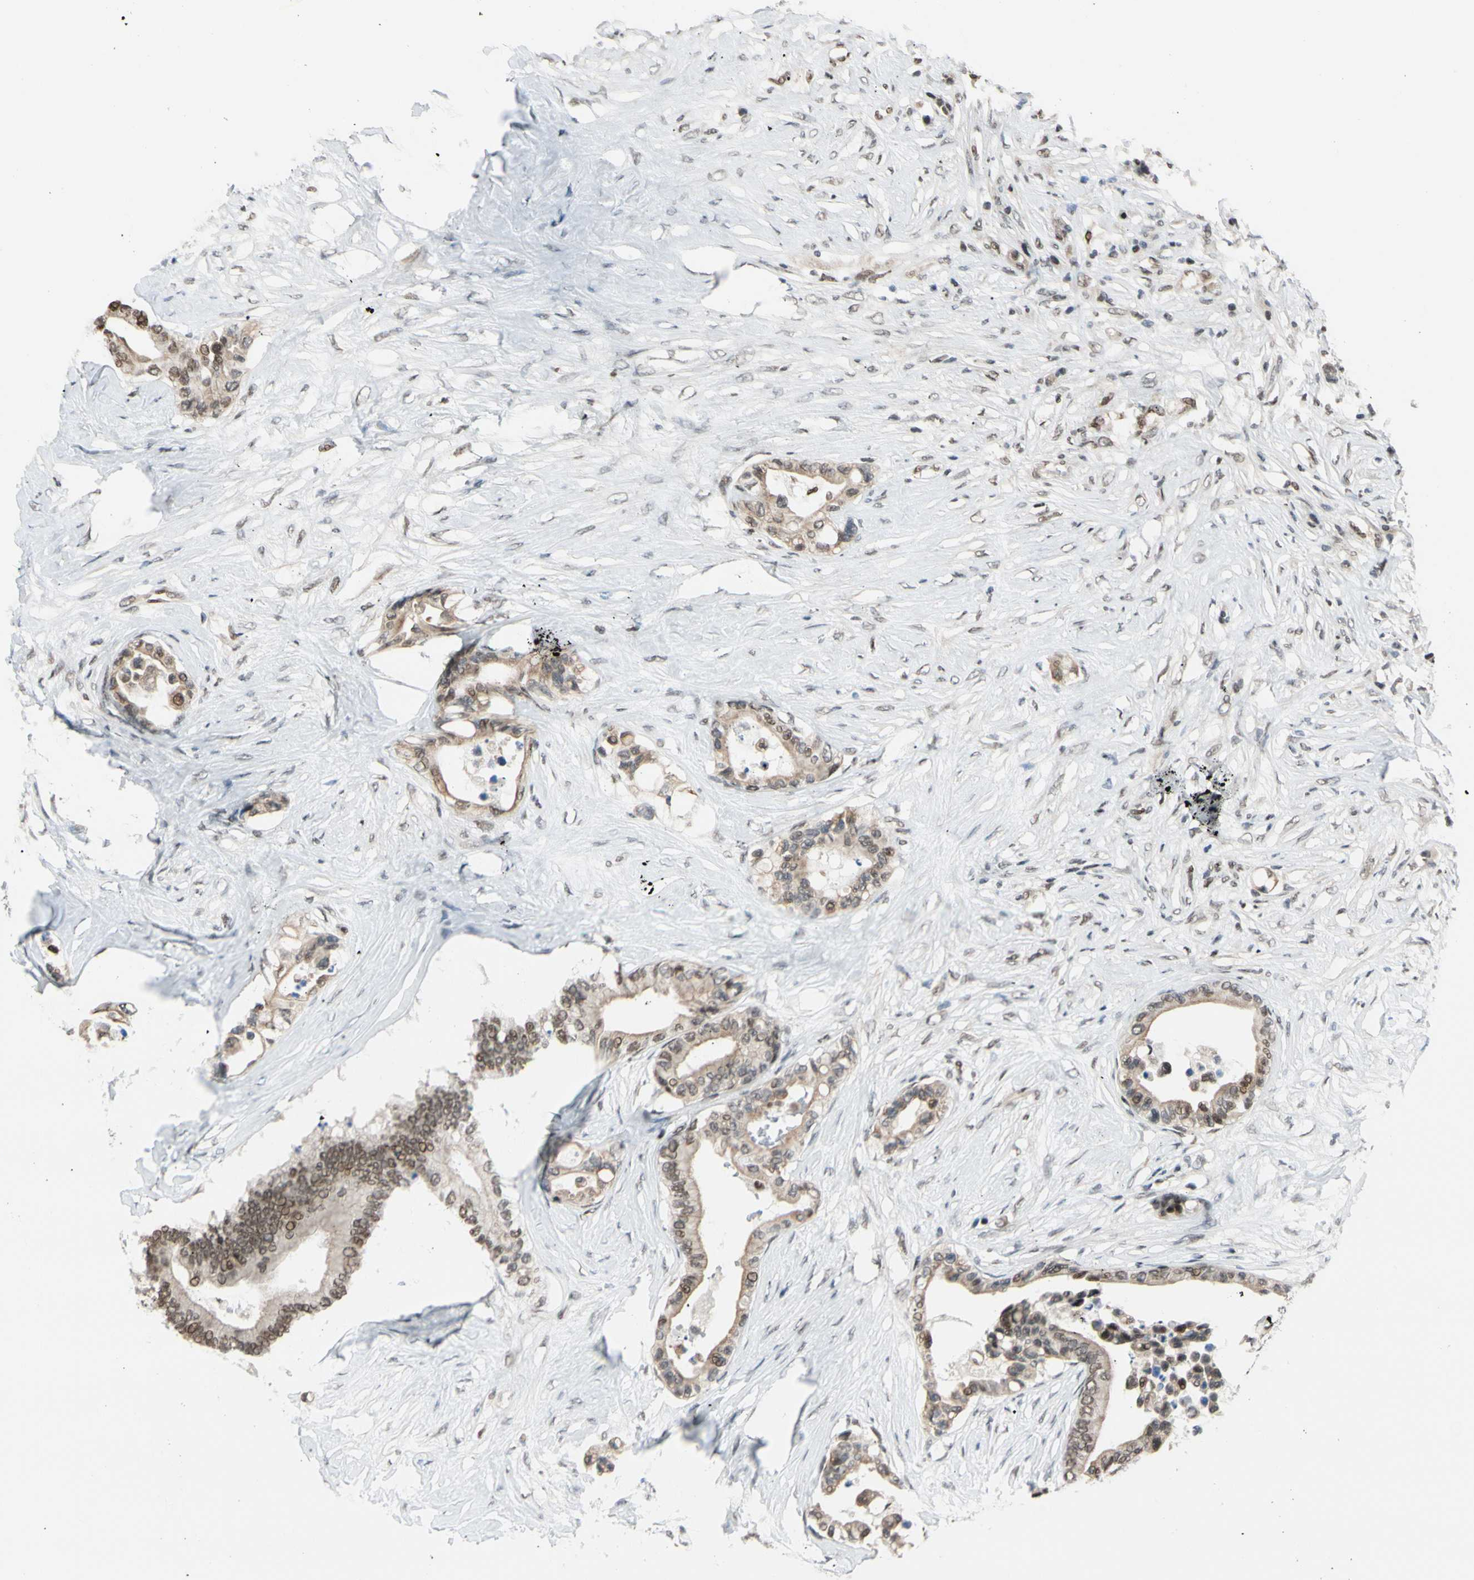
{"staining": {"intensity": "weak", "quantity": ">75%", "location": "nuclear"}, "tissue": "colorectal cancer", "cell_type": "Tumor cells", "image_type": "cancer", "snomed": [{"axis": "morphology", "description": "Normal tissue, NOS"}, {"axis": "morphology", "description": "Adenocarcinoma, NOS"}, {"axis": "topography", "description": "Colon"}], "caption": "High-power microscopy captured an immunohistochemistry (IHC) histopathology image of colorectal cancer (adenocarcinoma), revealing weak nuclear expression in approximately >75% of tumor cells. The staining was performed using DAB, with brown indicating positive protein expression. Nuclei are stained blue with hematoxylin.", "gene": "SUFU", "patient": {"sex": "male", "age": 82}}